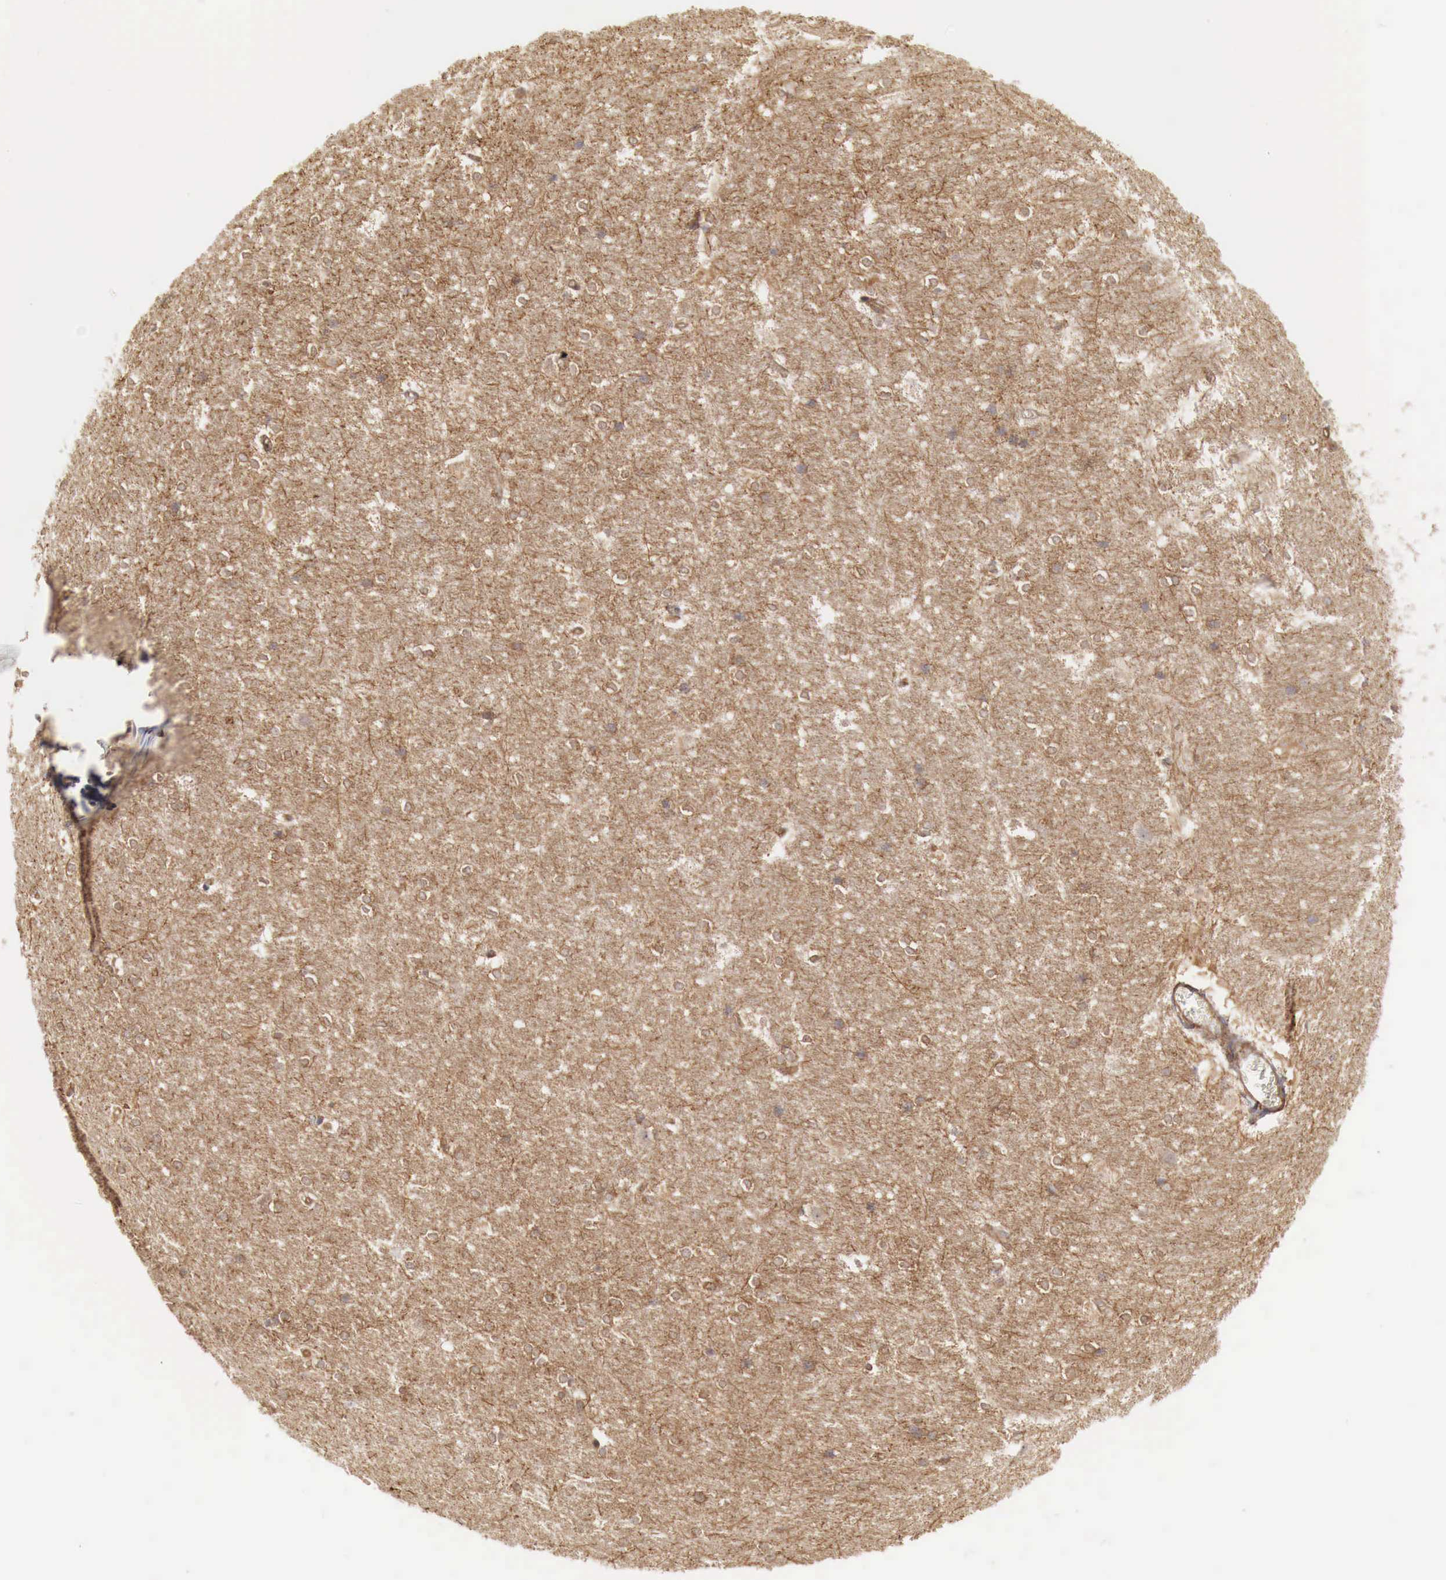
{"staining": {"intensity": "moderate", "quantity": ">75%", "location": "cytoplasmic/membranous"}, "tissue": "hippocampus", "cell_type": "Glial cells", "image_type": "normal", "snomed": [{"axis": "morphology", "description": "Normal tissue, NOS"}, {"axis": "topography", "description": "Hippocampus"}], "caption": "Protein expression by IHC exhibits moderate cytoplasmic/membranous expression in approximately >75% of glial cells in benign hippocampus.", "gene": "ARMCX4", "patient": {"sex": "female", "age": 19}}